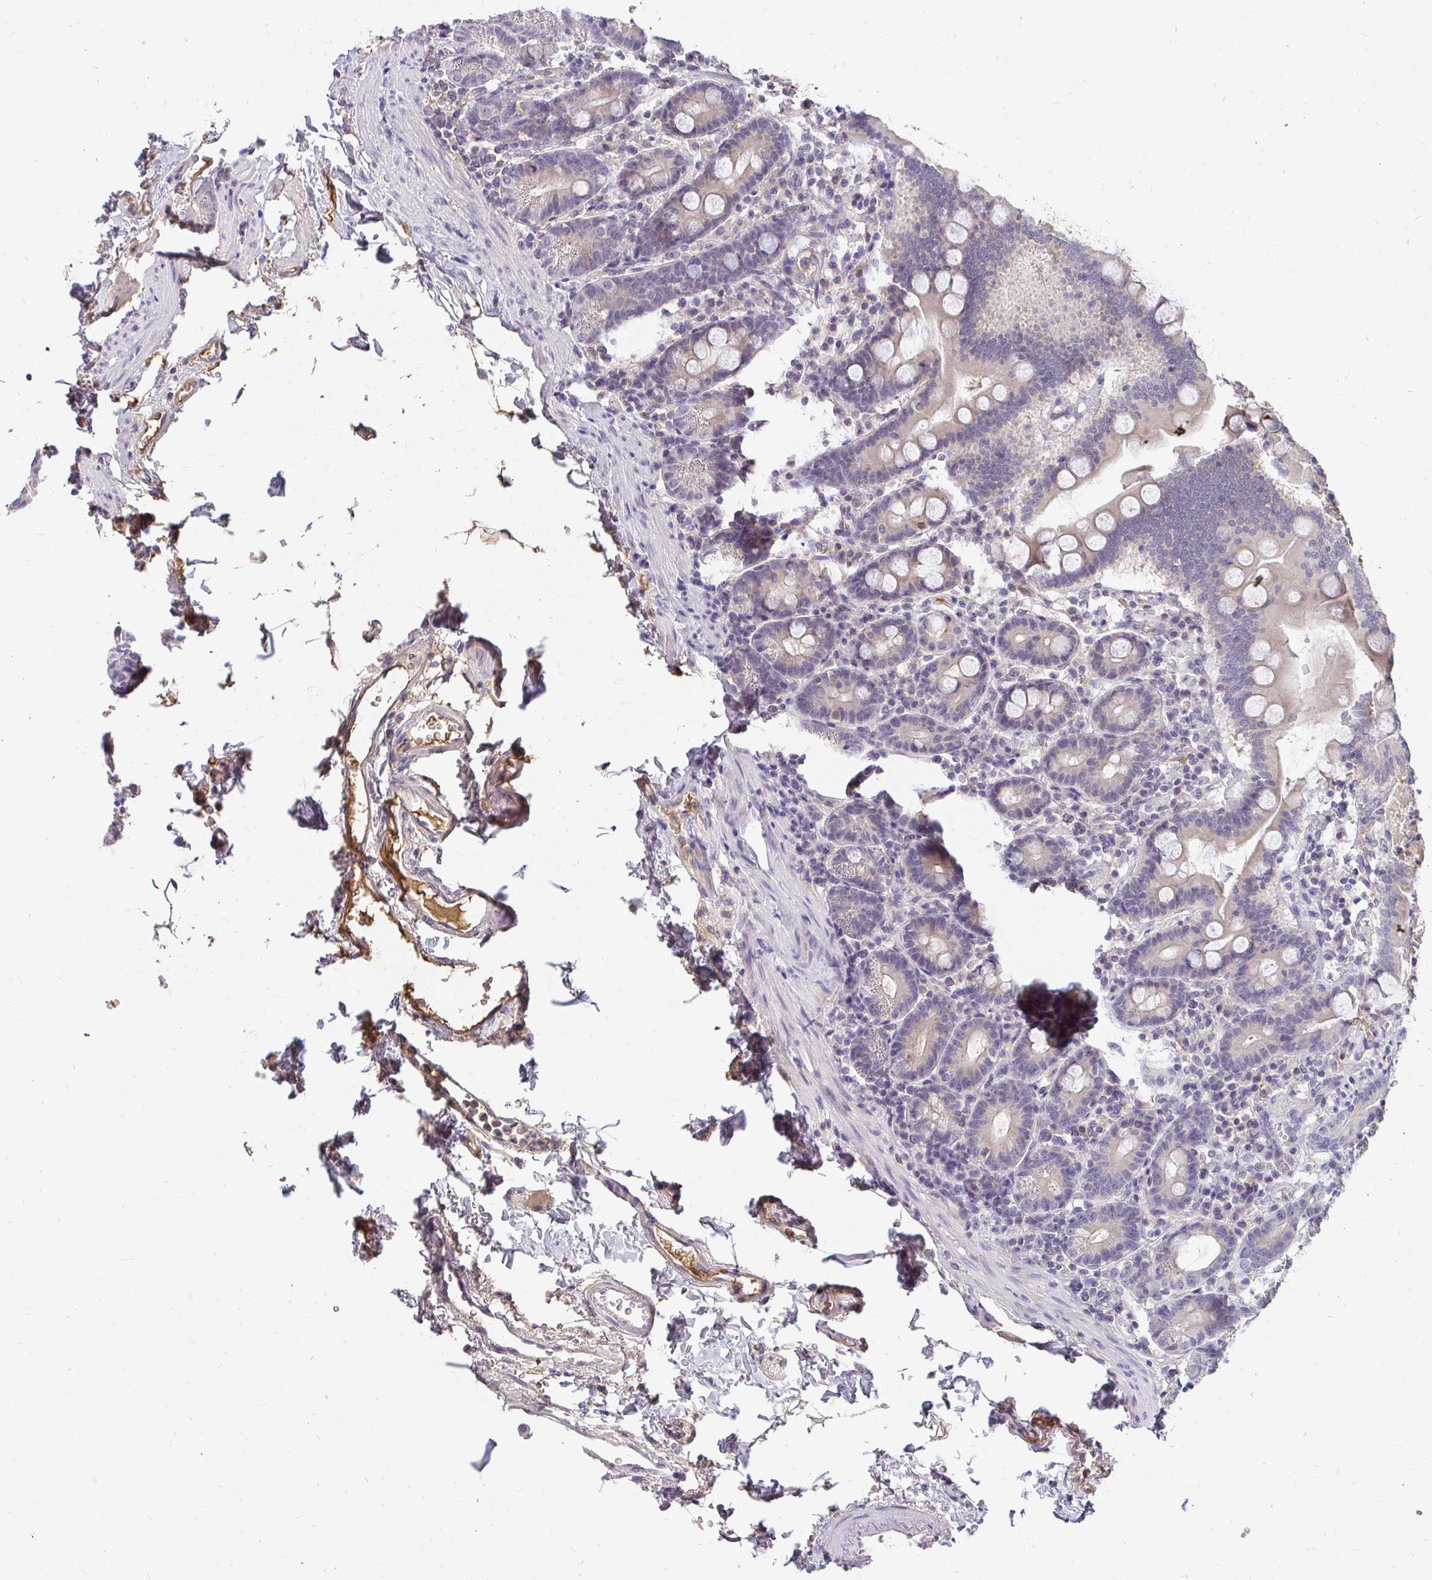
{"staining": {"intensity": "negative", "quantity": "none", "location": "none"}, "tissue": "duodenum", "cell_type": "Glandular cells", "image_type": "normal", "snomed": [{"axis": "morphology", "description": "Normal tissue, NOS"}, {"axis": "topography", "description": "Pancreas"}, {"axis": "topography", "description": "Duodenum"}], "caption": "This is an immunohistochemistry micrograph of unremarkable human duodenum. There is no staining in glandular cells.", "gene": "LOXL4", "patient": {"sex": "male", "age": 59}}